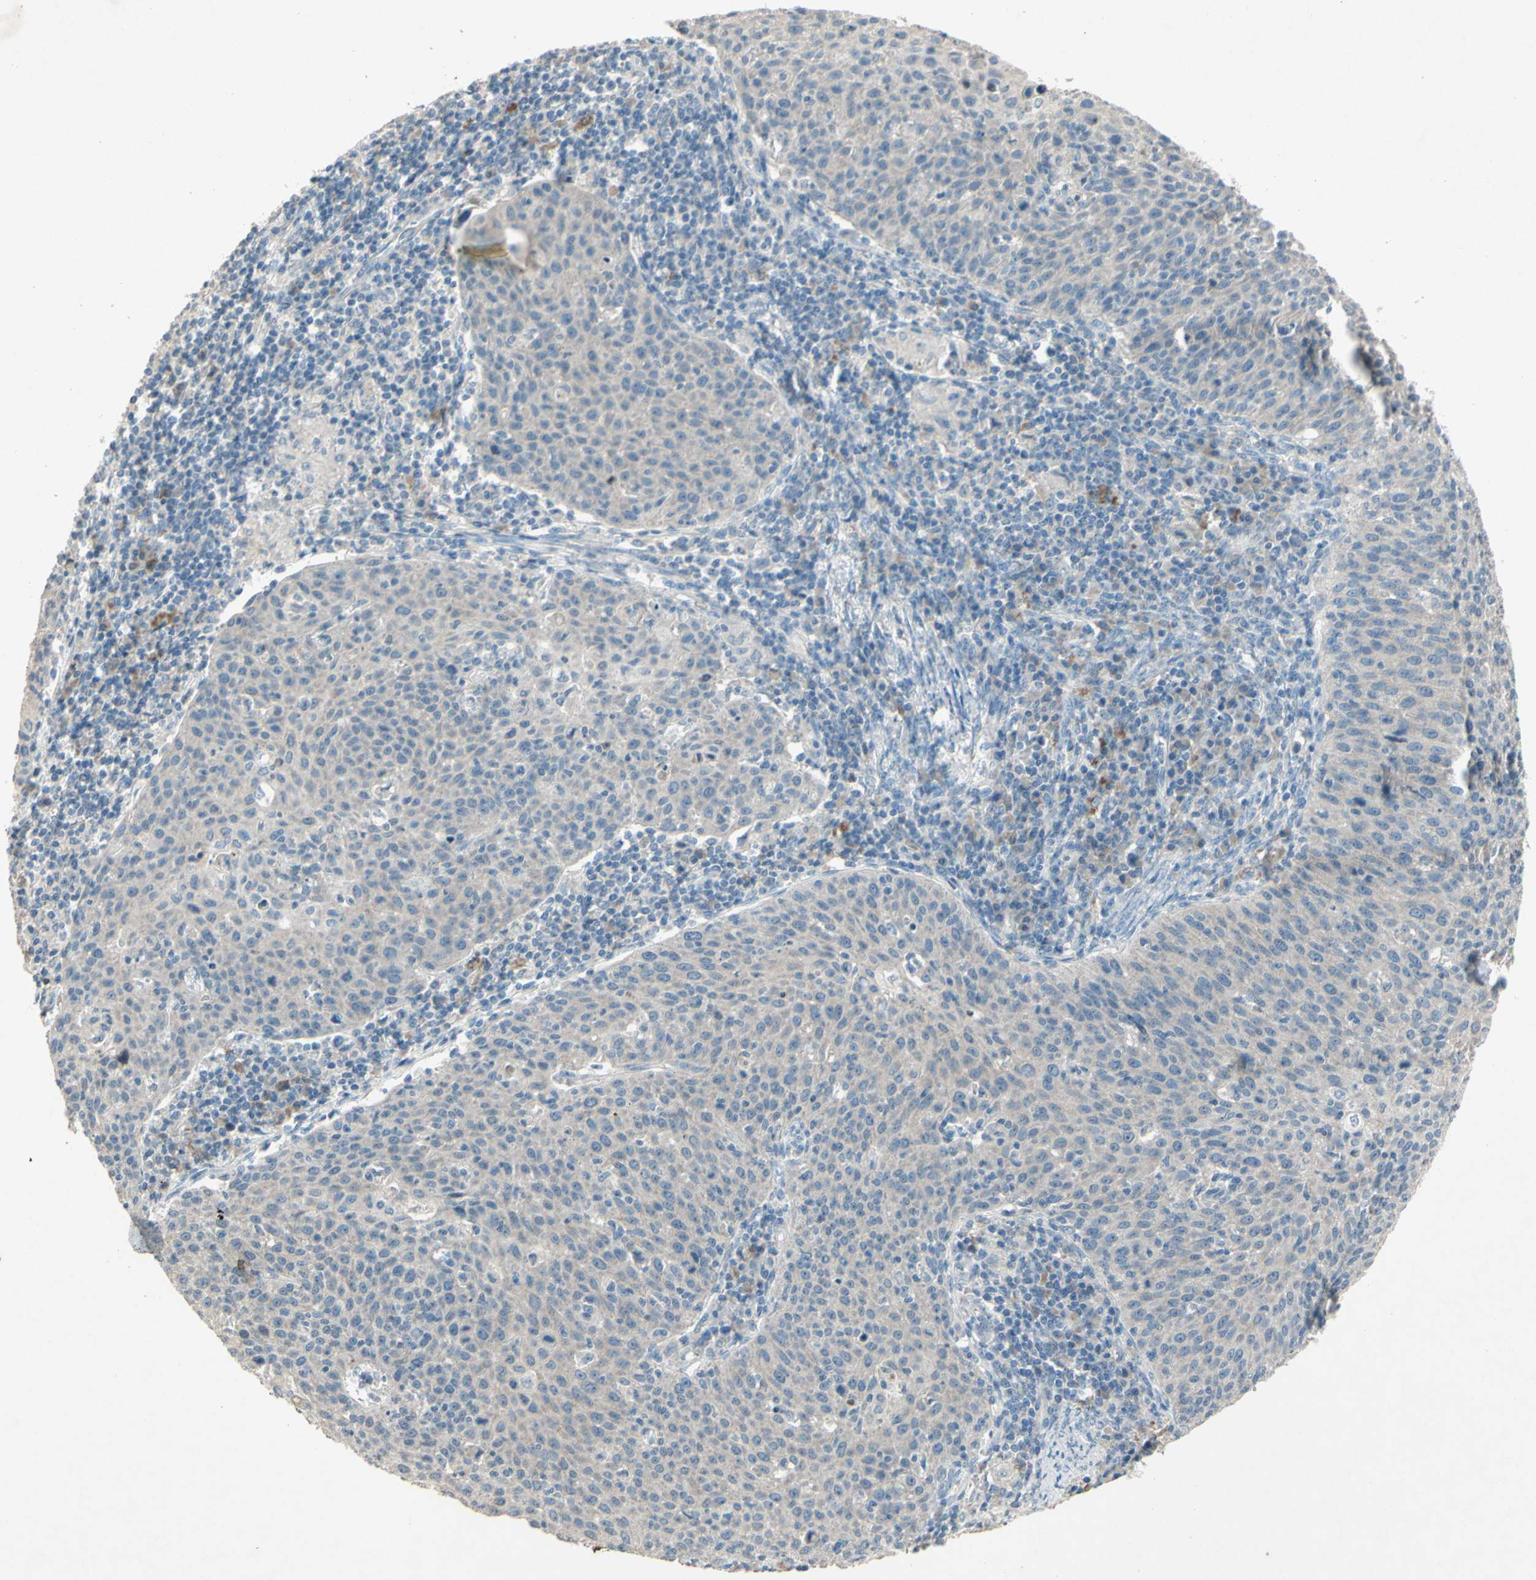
{"staining": {"intensity": "negative", "quantity": "none", "location": "none"}, "tissue": "cervical cancer", "cell_type": "Tumor cells", "image_type": "cancer", "snomed": [{"axis": "morphology", "description": "Squamous cell carcinoma, NOS"}, {"axis": "topography", "description": "Cervix"}], "caption": "High power microscopy photomicrograph of an immunohistochemistry micrograph of cervical squamous cell carcinoma, revealing no significant positivity in tumor cells.", "gene": "TIMM21", "patient": {"sex": "female", "age": 38}}